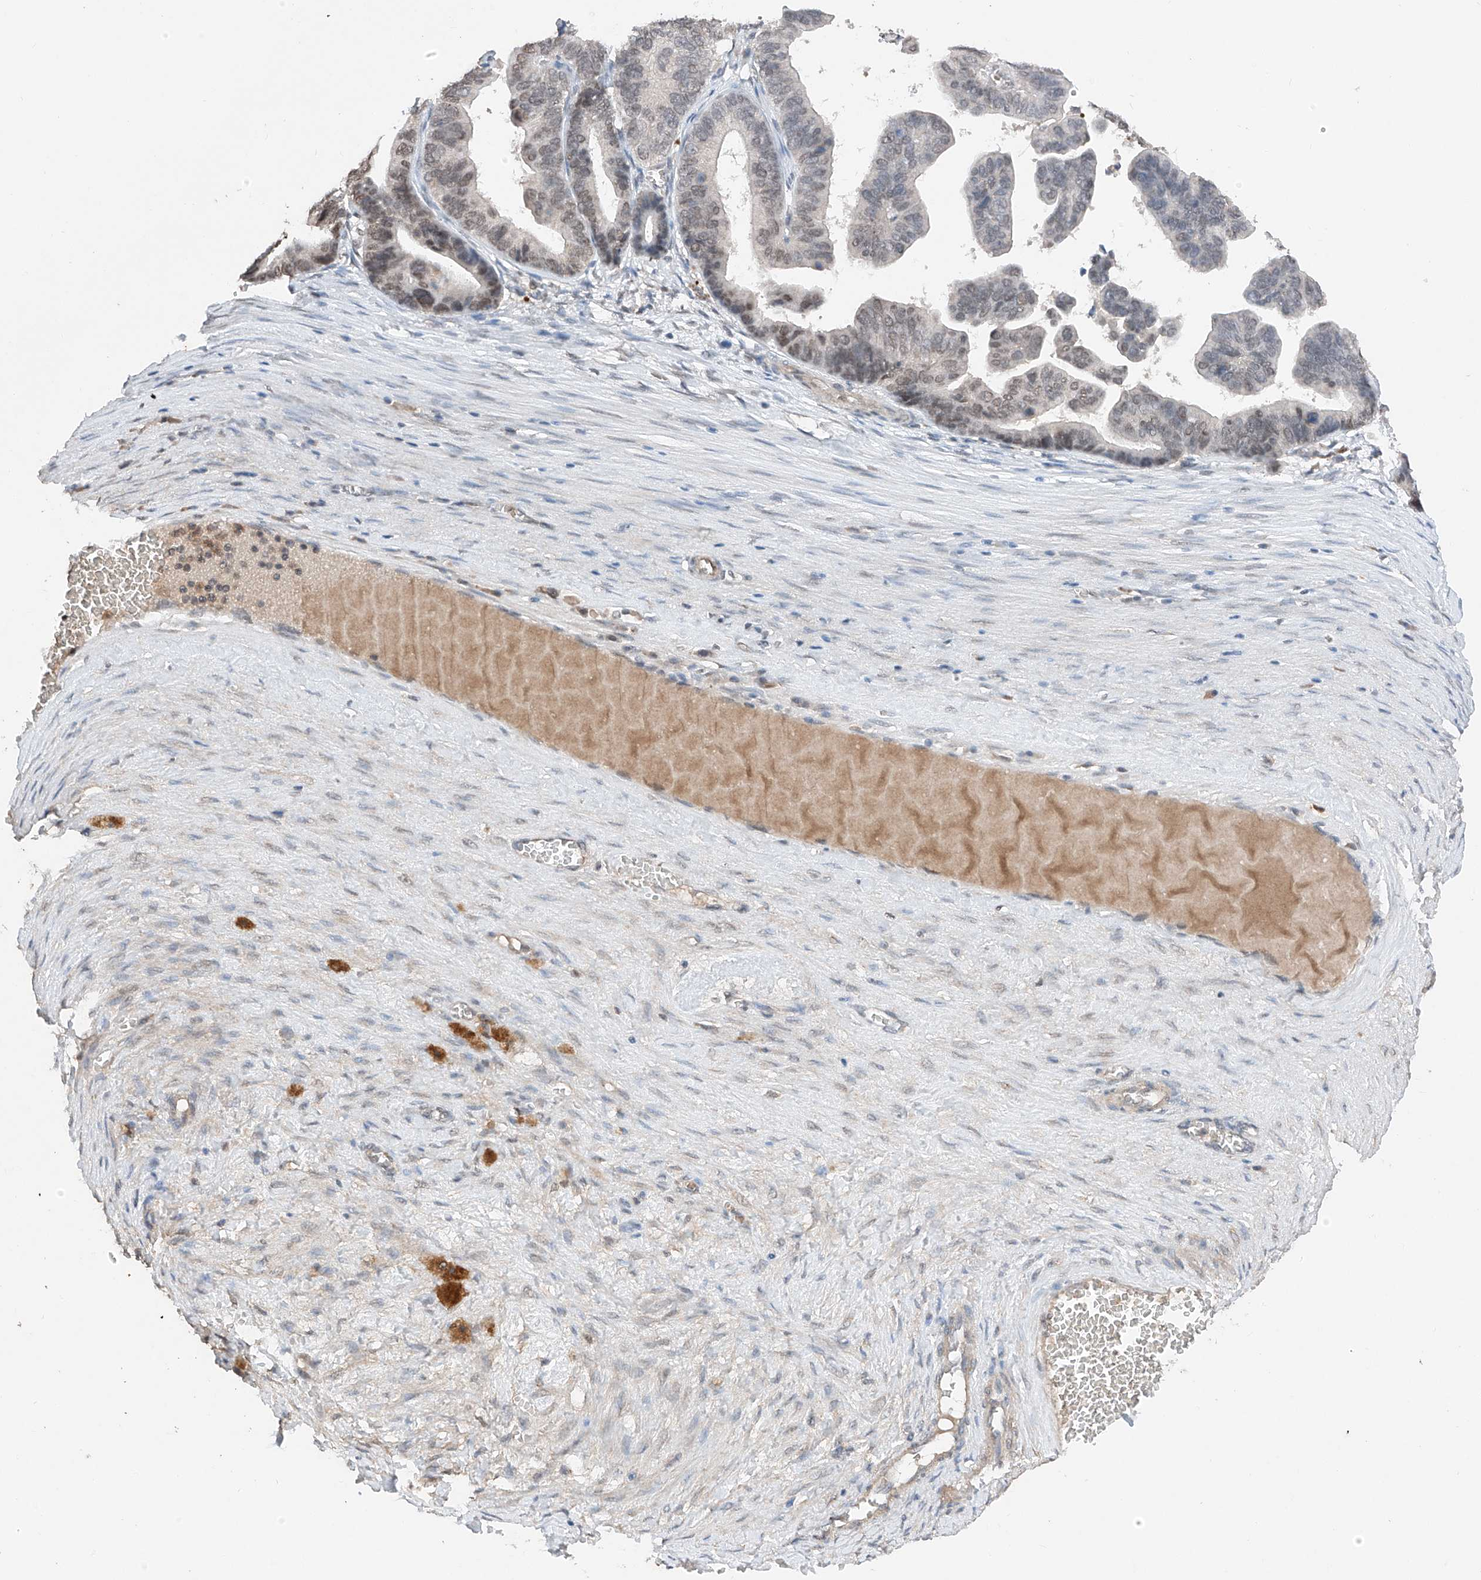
{"staining": {"intensity": "weak", "quantity": "25%-75%", "location": "nuclear"}, "tissue": "ovarian cancer", "cell_type": "Tumor cells", "image_type": "cancer", "snomed": [{"axis": "morphology", "description": "Cystadenocarcinoma, serous, NOS"}, {"axis": "topography", "description": "Ovary"}], "caption": "Protein expression analysis of ovarian cancer exhibits weak nuclear positivity in about 25%-75% of tumor cells.", "gene": "TBX4", "patient": {"sex": "female", "age": 56}}